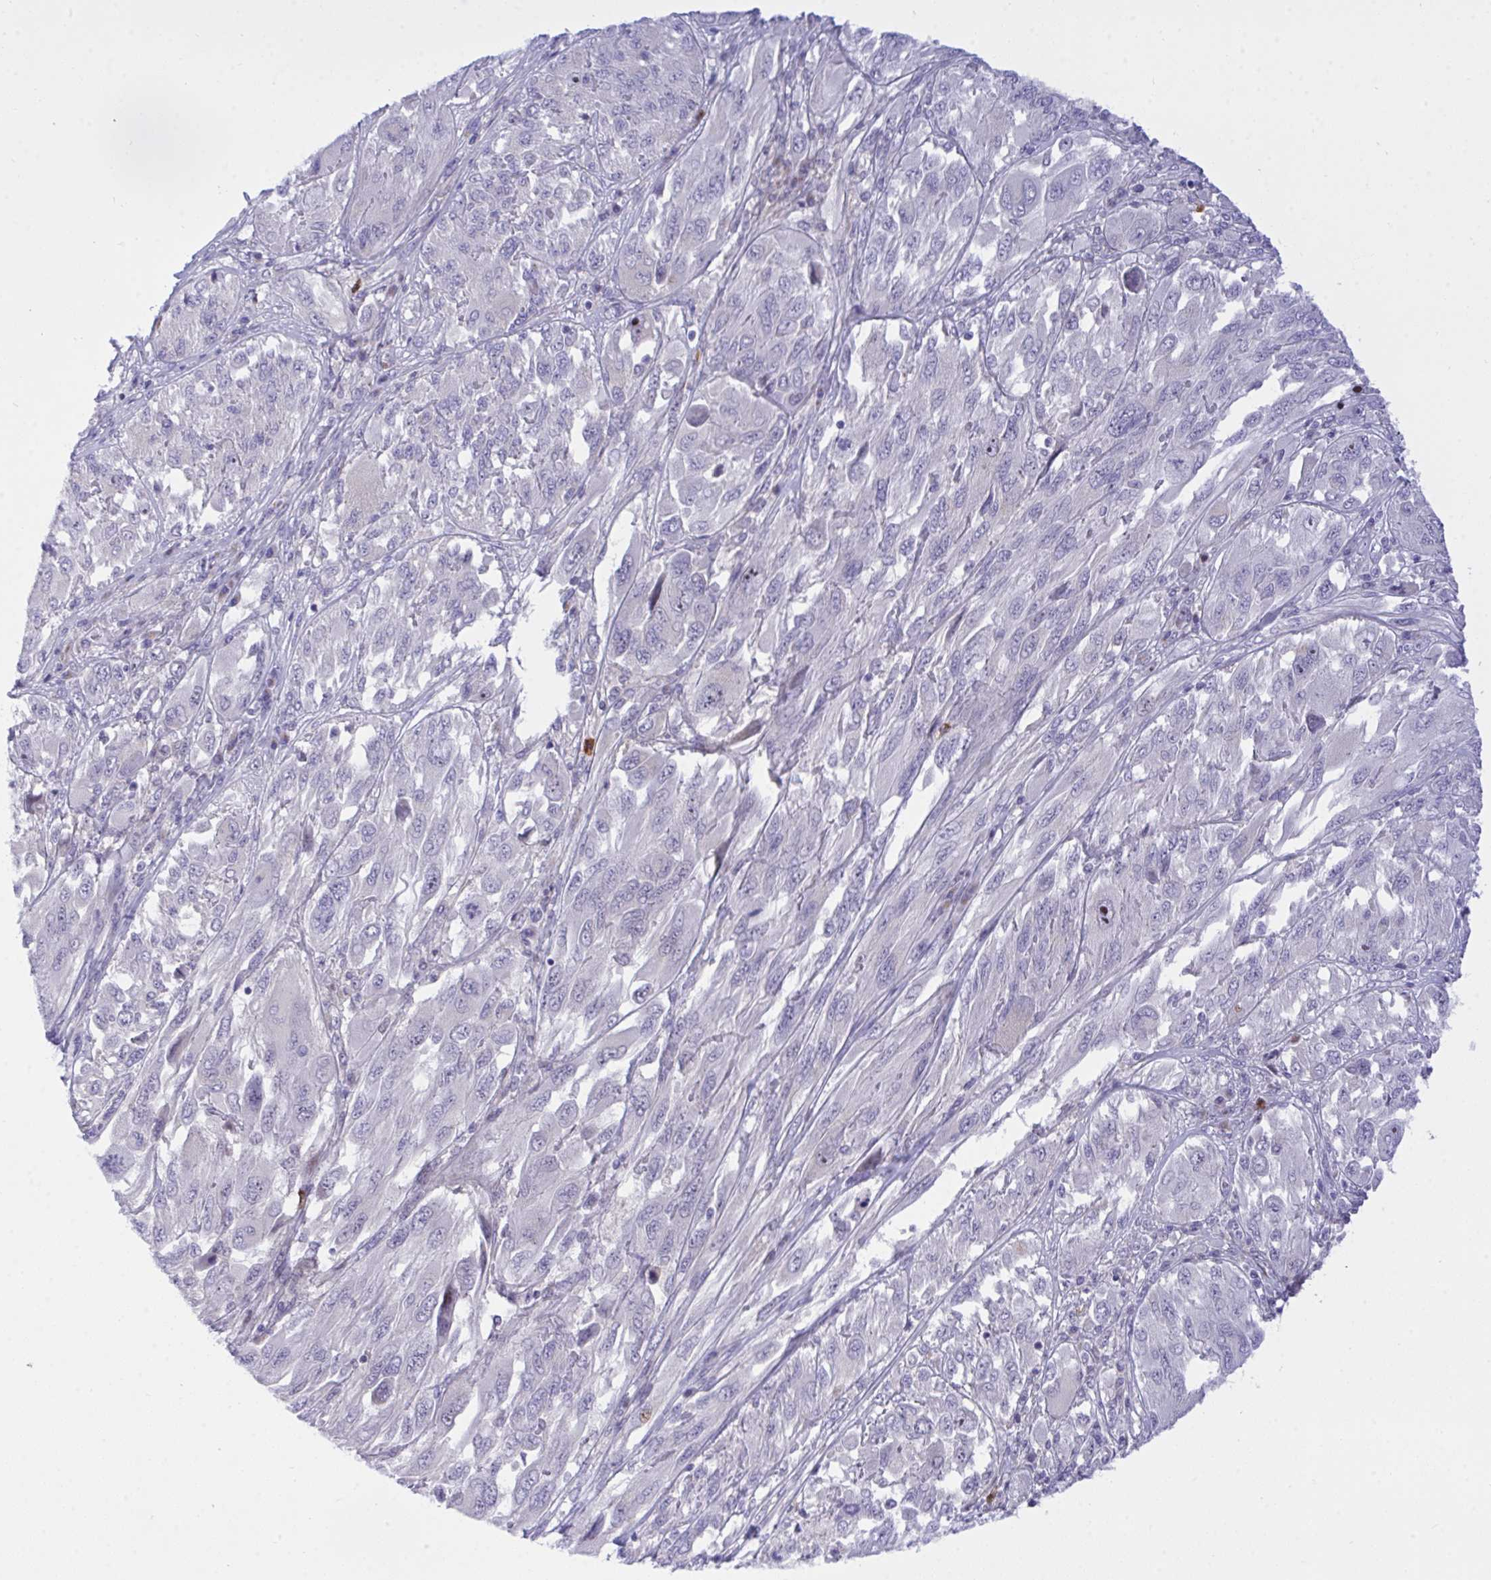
{"staining": {"intensity": "negative", "quantity": "none", "location": "none"}, "tissue": "melanoma", "cell_type": "Tumor cells", "image_type": "cancer", "snomed": [{"axis": "morphology", "description": "Malignant melanoma, NOS"}, {"axis": "topography", "description": "Skin"}], "caption": "The IHC micrograph has no significant positivity in tumor cells of malignant melanoma tissue.", "gene": "ZNF554", "patient": {"sex": "female", "age": 91}}